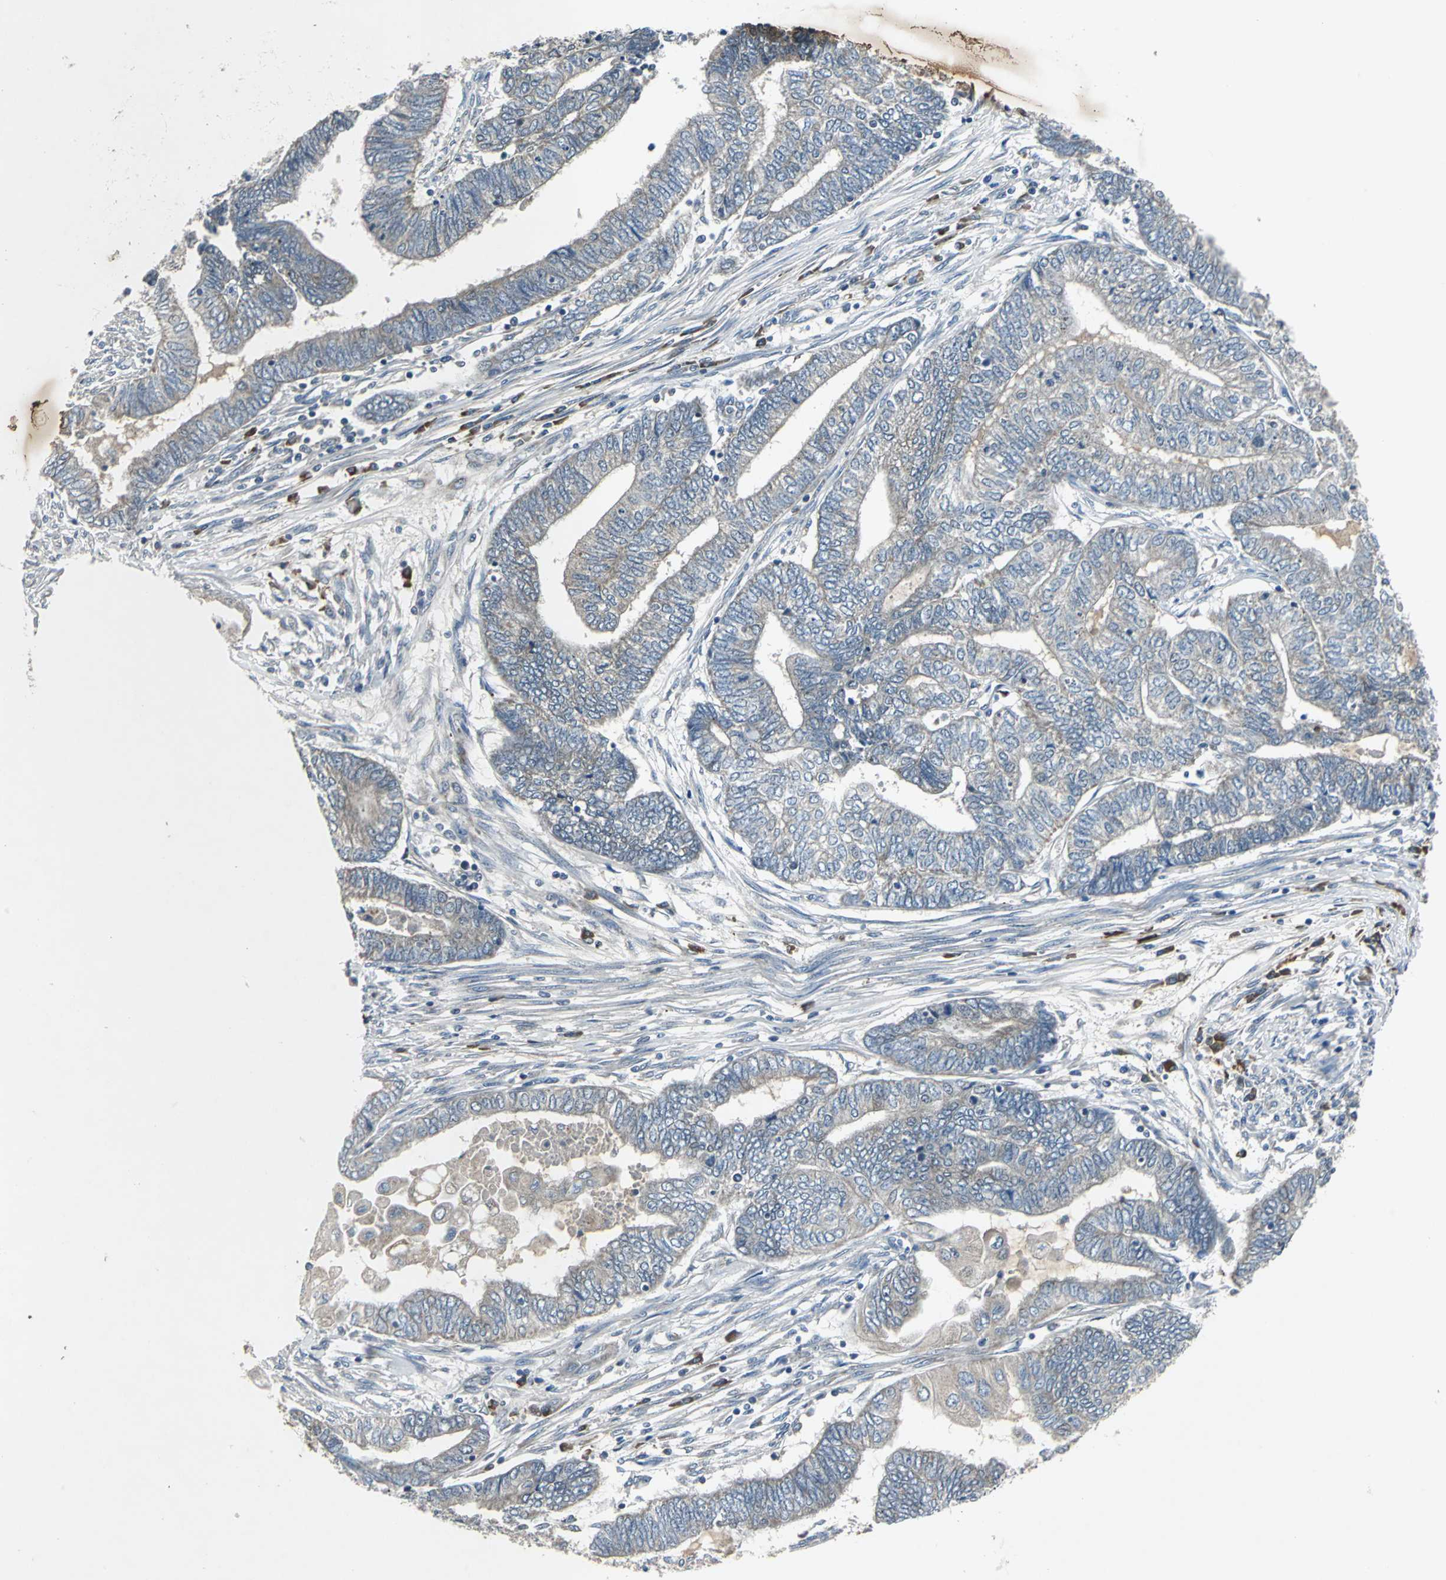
{"staining": {"intensity": "weak", "quantity": "25%-75%", "location": "cytoplasmic/membranous"}, "tissue": "endometrial cancer", "cell_type": "Tumor cells", "image_type": "cancer", "snomed": [{"axis": "morphology", "description": "Adenocarcinoma, NOS"}, {"axis": "topography", "description": "Uterus"}, {"axis": "topography", "description": "Endometrium"}], "caption": "A histopathology image of endometrial cancer stained for a protein displays weak cytoplasmic/membranous brown staining in tumor cells. The staining was performed using DAB to visualize the protein expression in brown, while the nuclei were stained in blue with hematoxylin (Magnification: 20x).", "gene": "SLC2A13", "patient": {"sex": "female", "age": 70}}